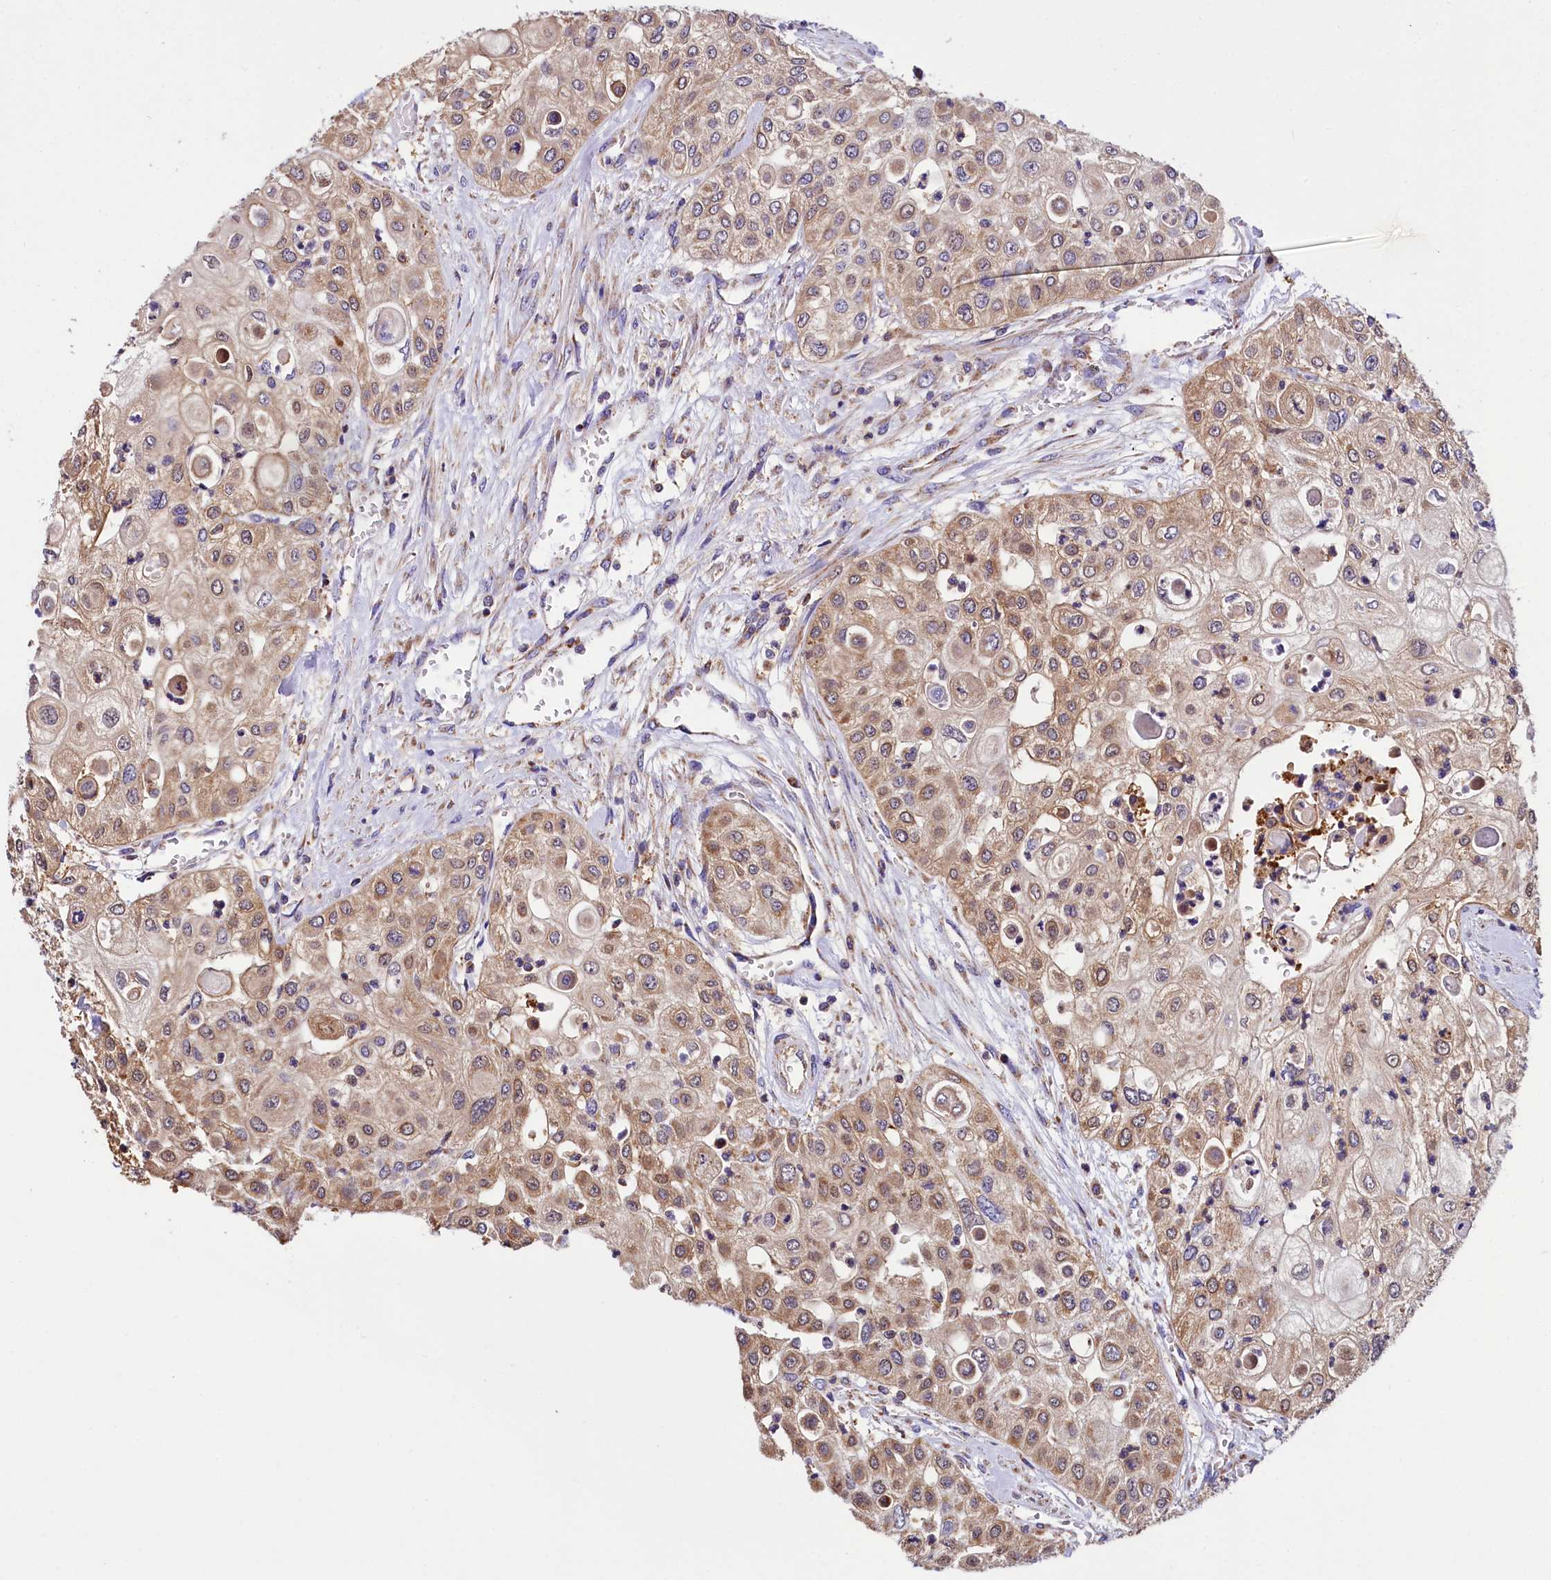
{"staining": {"intensity": "moderate", "quantity": ">75%", "location": "cytoplasmic/membranous"}, "tissue": "urothelial cancer", "cell_type": "Tumor cells", "image_type": "cancer", "snomed": [{"axis": "morphology", "description": "Urothelial carcinoma, High grade"}, {"axis": "topography", "description": "Urinary bladder"}], "caption": "Urothelial carcinoma (high-grade) stained with a brown dye exhibits moderate cytoplasmic/membranous positive staining in about >75% of tumor cells.", "gene": "TASOR2", "patient": {"sex": "female", "age": 79}}